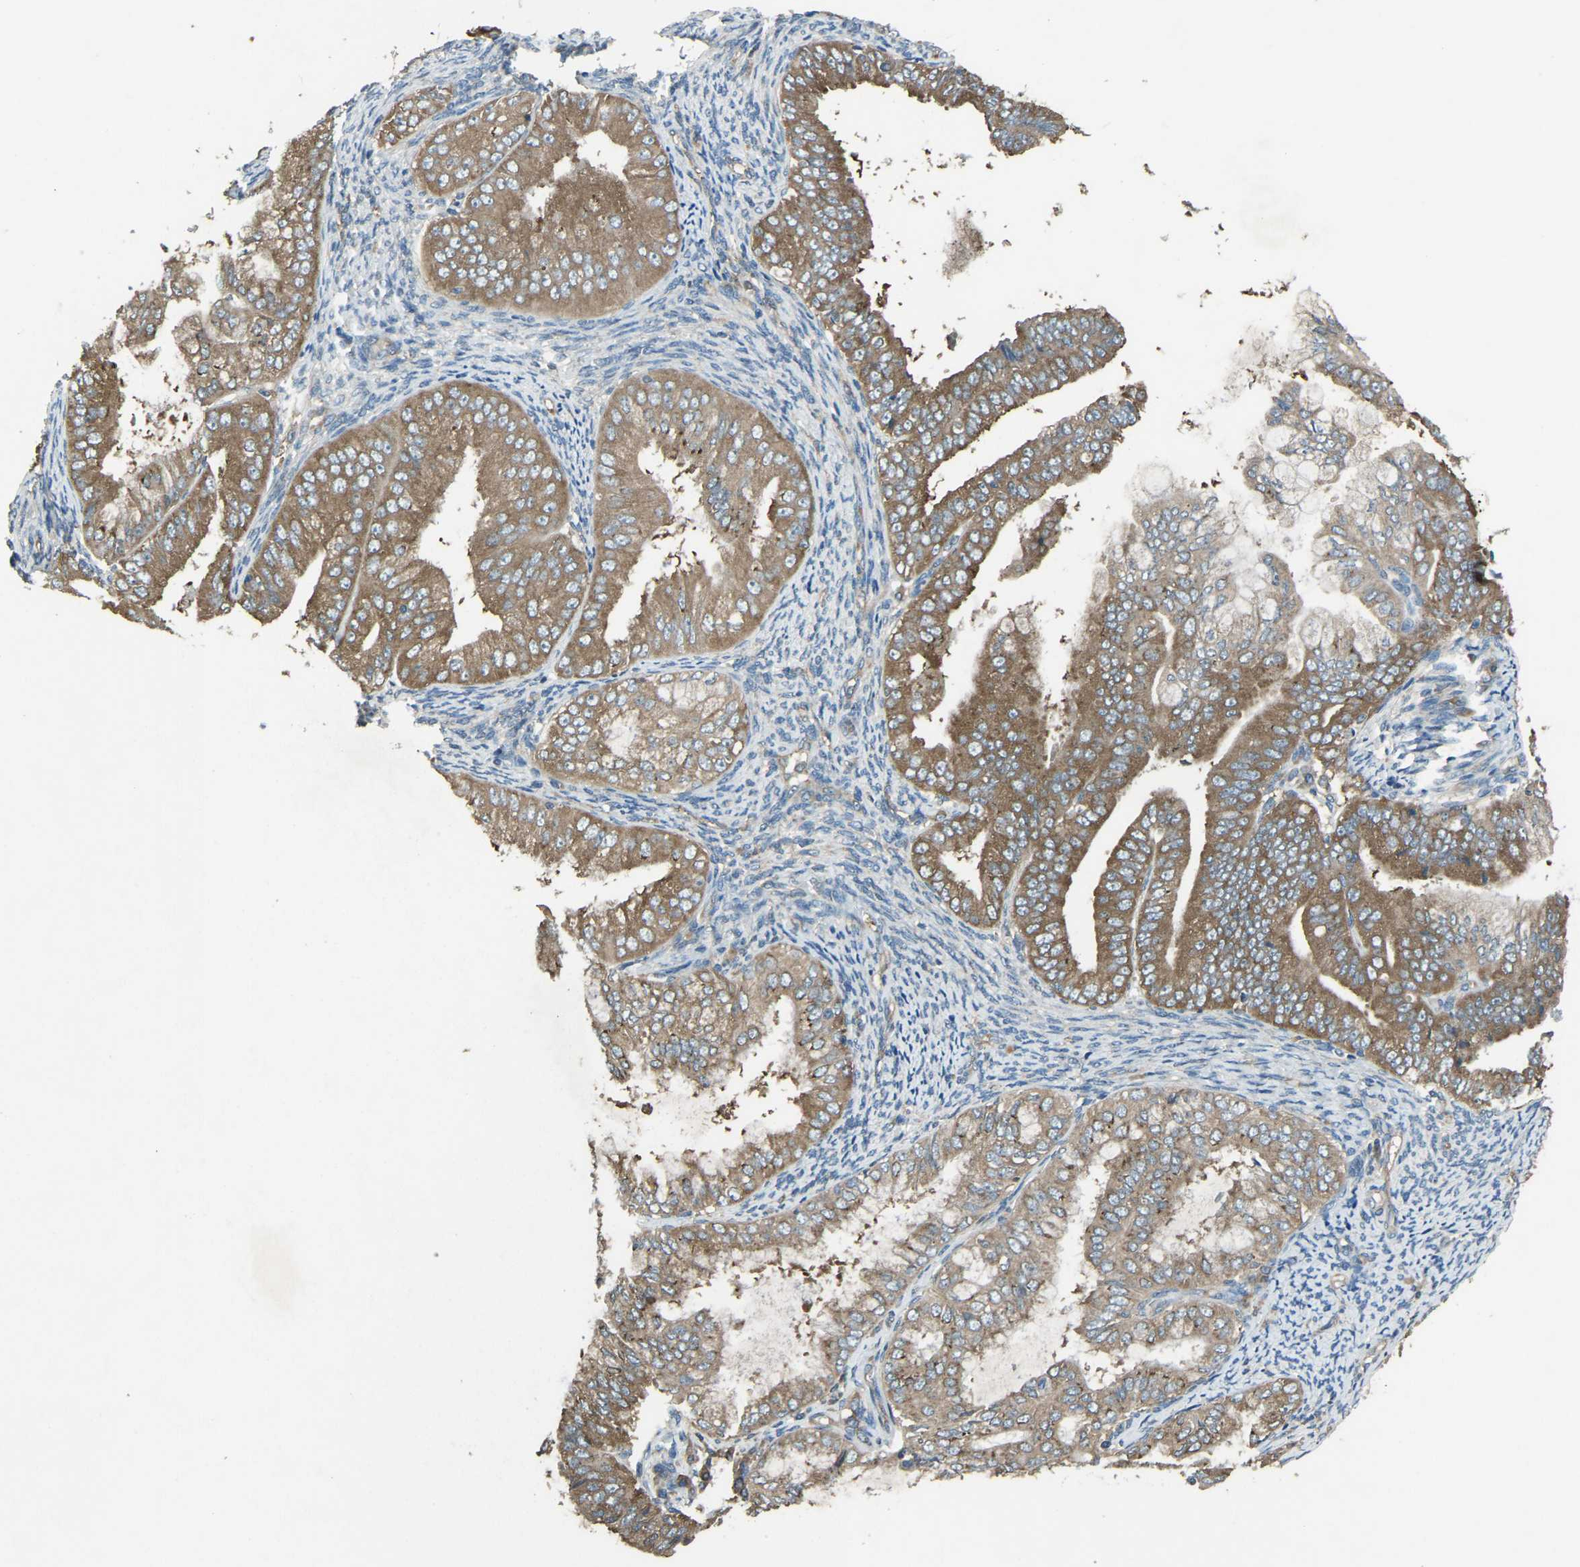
{"staining": {"intensity": "moderate", "quantity": ">75%", "location": "cytoplasmic/membranous"}, "tissue": "endometrial cancer", "cell_type": "Tumor cells", "image_type": "cancer", "snomed": [{"axis": "morphology", "description": "Adenocarcinoma, NOS"}, {"axis": "topography", "description": "Endometrium"}], "caption": "Protein staining of adenocarcinoma (endometrial) tissue demonstrates moderate cytoplasmic/membranous positivity in about >75% of tumor cells.", "gene": "AIMP1", "patient": {"sex": "female", "age": 63}}